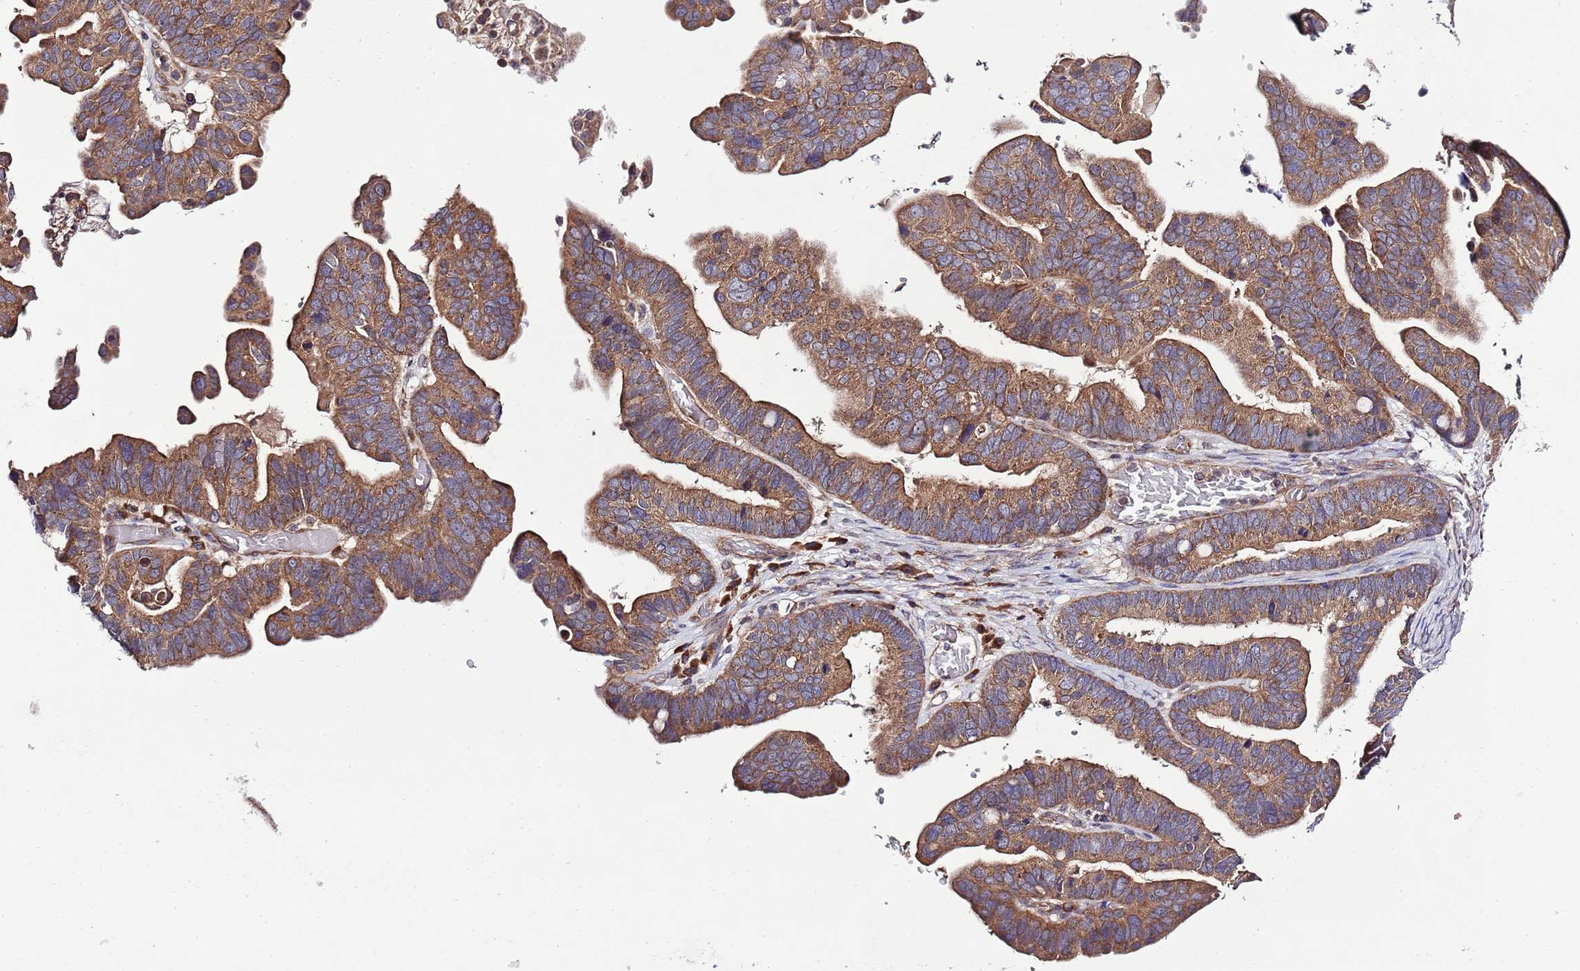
{"staining": {"intensity": "strong", "quantity": ">75%", "location": "cytoplasmic/membranous"}, "tissue": "ovarian cancer", "cell_type": "Tumor cells", "image_type": "cancer", "snomed": [{"axis": "morphology", "description": "Cystadenocarcinoma, serous, NOS"}, {"axis": "topography", "description": "Ovary"}], "caption": "An image of serous cystadenocarcinoma (ovarian) stained for a protein shows strong cytoplasmic/membranous brown staining in tumor cells.", "gene": "MFNG", "patient": {"sex": "female", "age": 56}}